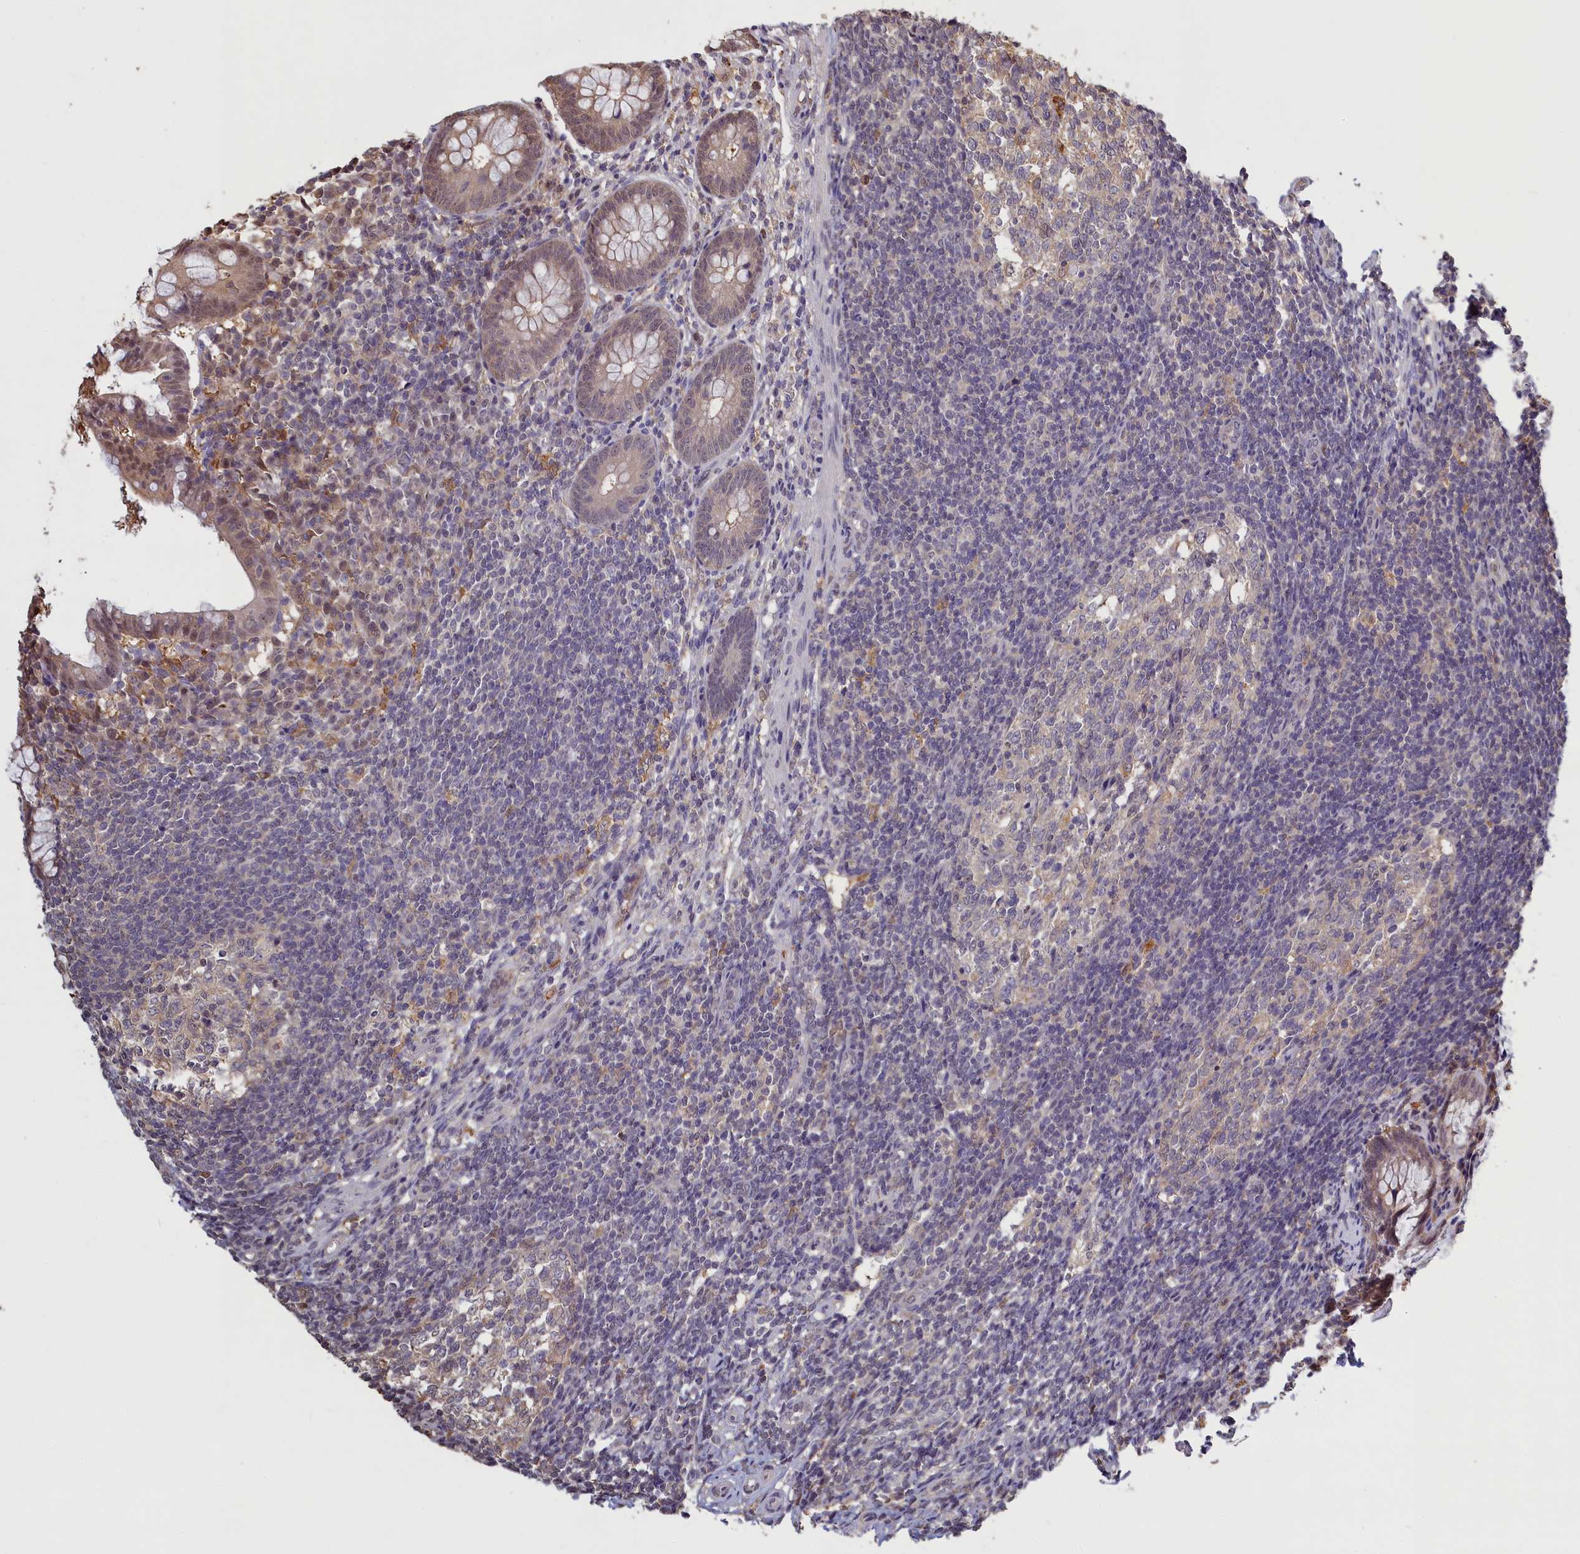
{"staining": {"intensity": "moderate", "quantity": ">75%", "location": "nuclear"}, "tissue": "appendix", "cell_type": "Glandular cells", "image_type": "normal", "snomed": [{"axis": "morphology", "description": "Normal tissue, NOS"}, {"axis": "topography", "description": "Appendix"}], "caption": "IHC histopathology image of unremarkable appendix: appendix stained using IHC shows medium levels of moderate protein expression localized specifically in the nuclear of glandular cells, appearing as a nuclear brown color.", "gene": "UCHL3", "patient": {"sex": "female", "age": 33}}